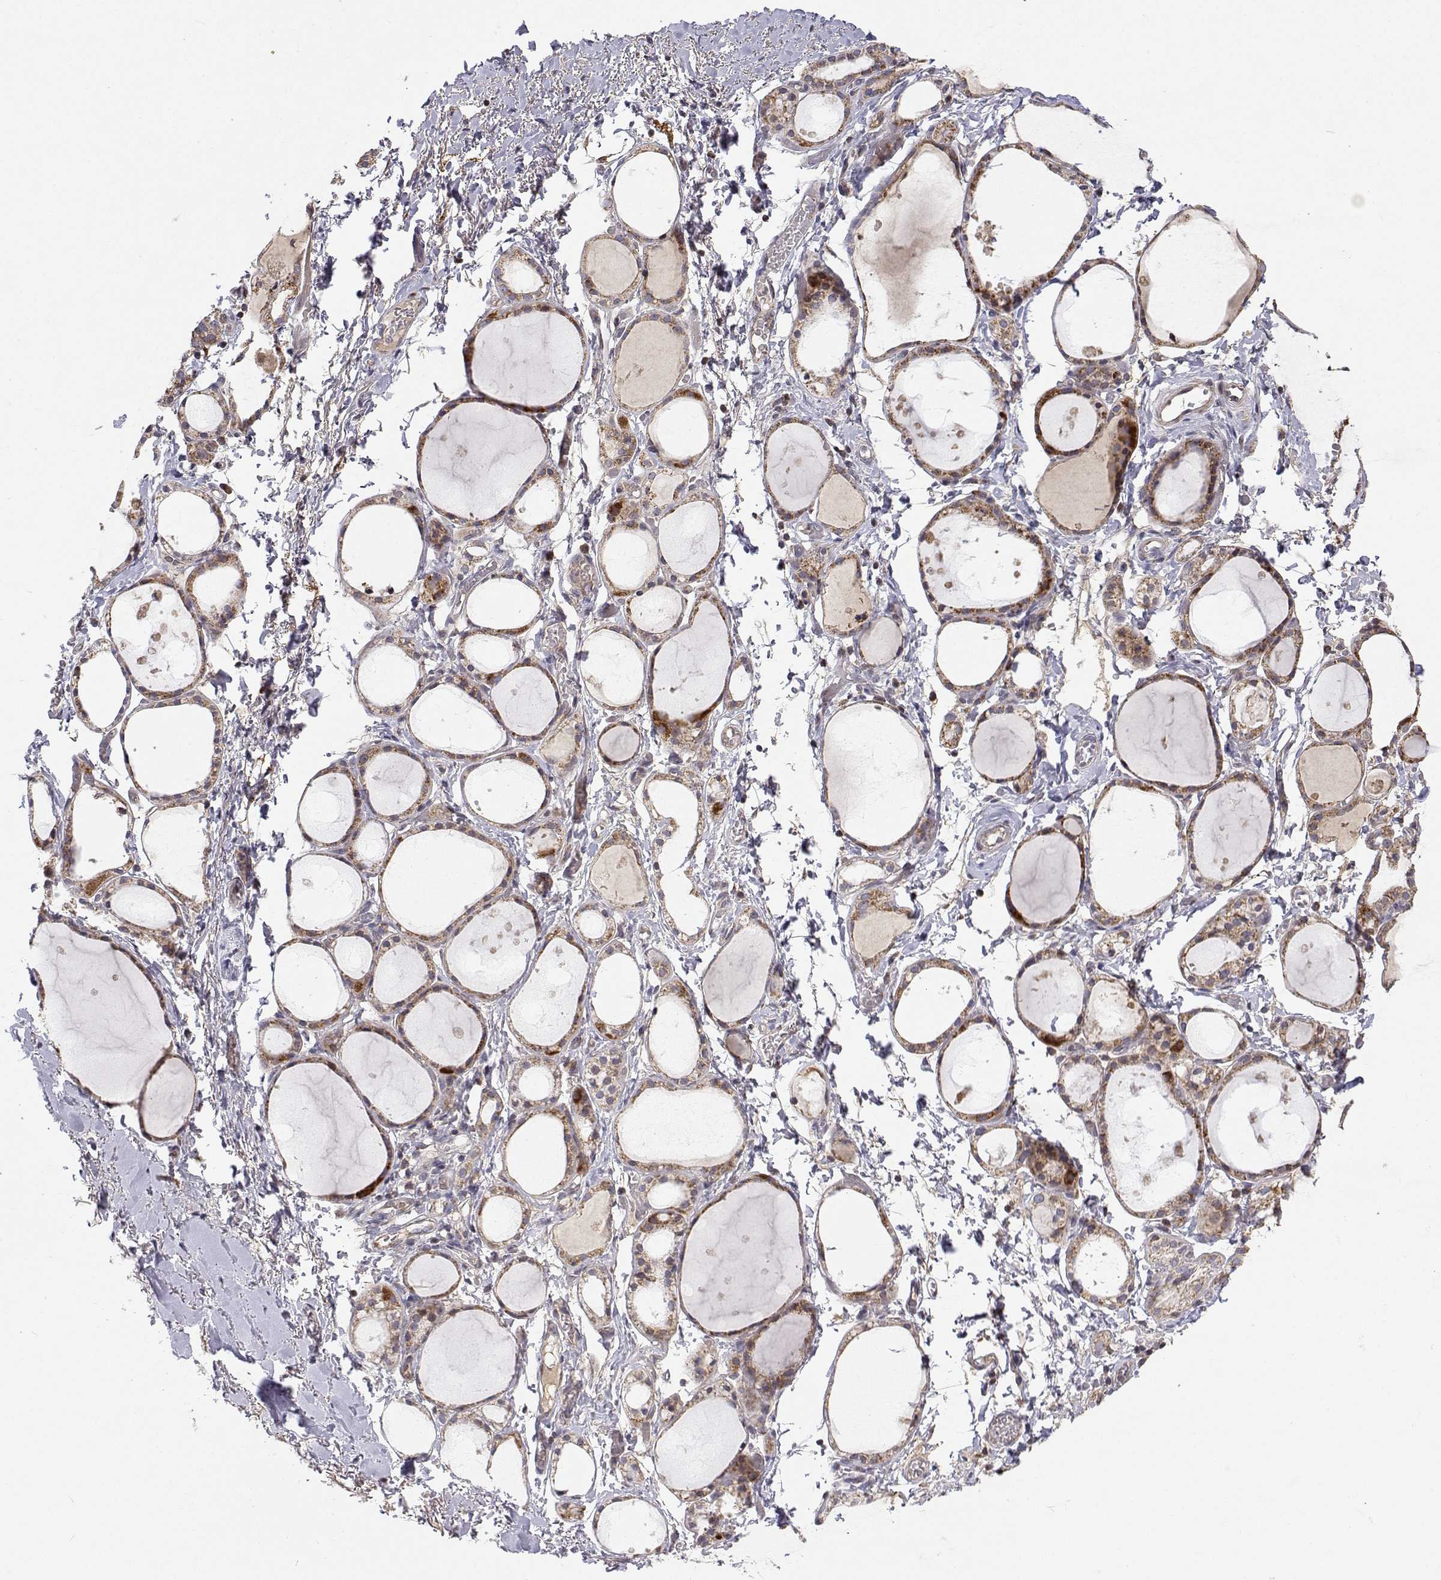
{"staining": {"intensity": "moderate", "quantity": ">75%", "location": "cytoplasmic/membranous"}, "tissue": "thyroid gland", "cell_type": "Glandular cells", "image_type": "normal", "snomed": [{"axis": "morphology", "description": "Normal tissue, NOS"}, {"axis": "topography", "description": "Thyroid gland"}], "caption": "A high-resolution photomicrograph shows immunohistochemistry staining of normal thyroid gland, which reveals moderate cytoplasmic/membranous expression in about >75% of glandular cells.", "gene": "MRPL3", "patient": {"sex": "male", "age": 68}}